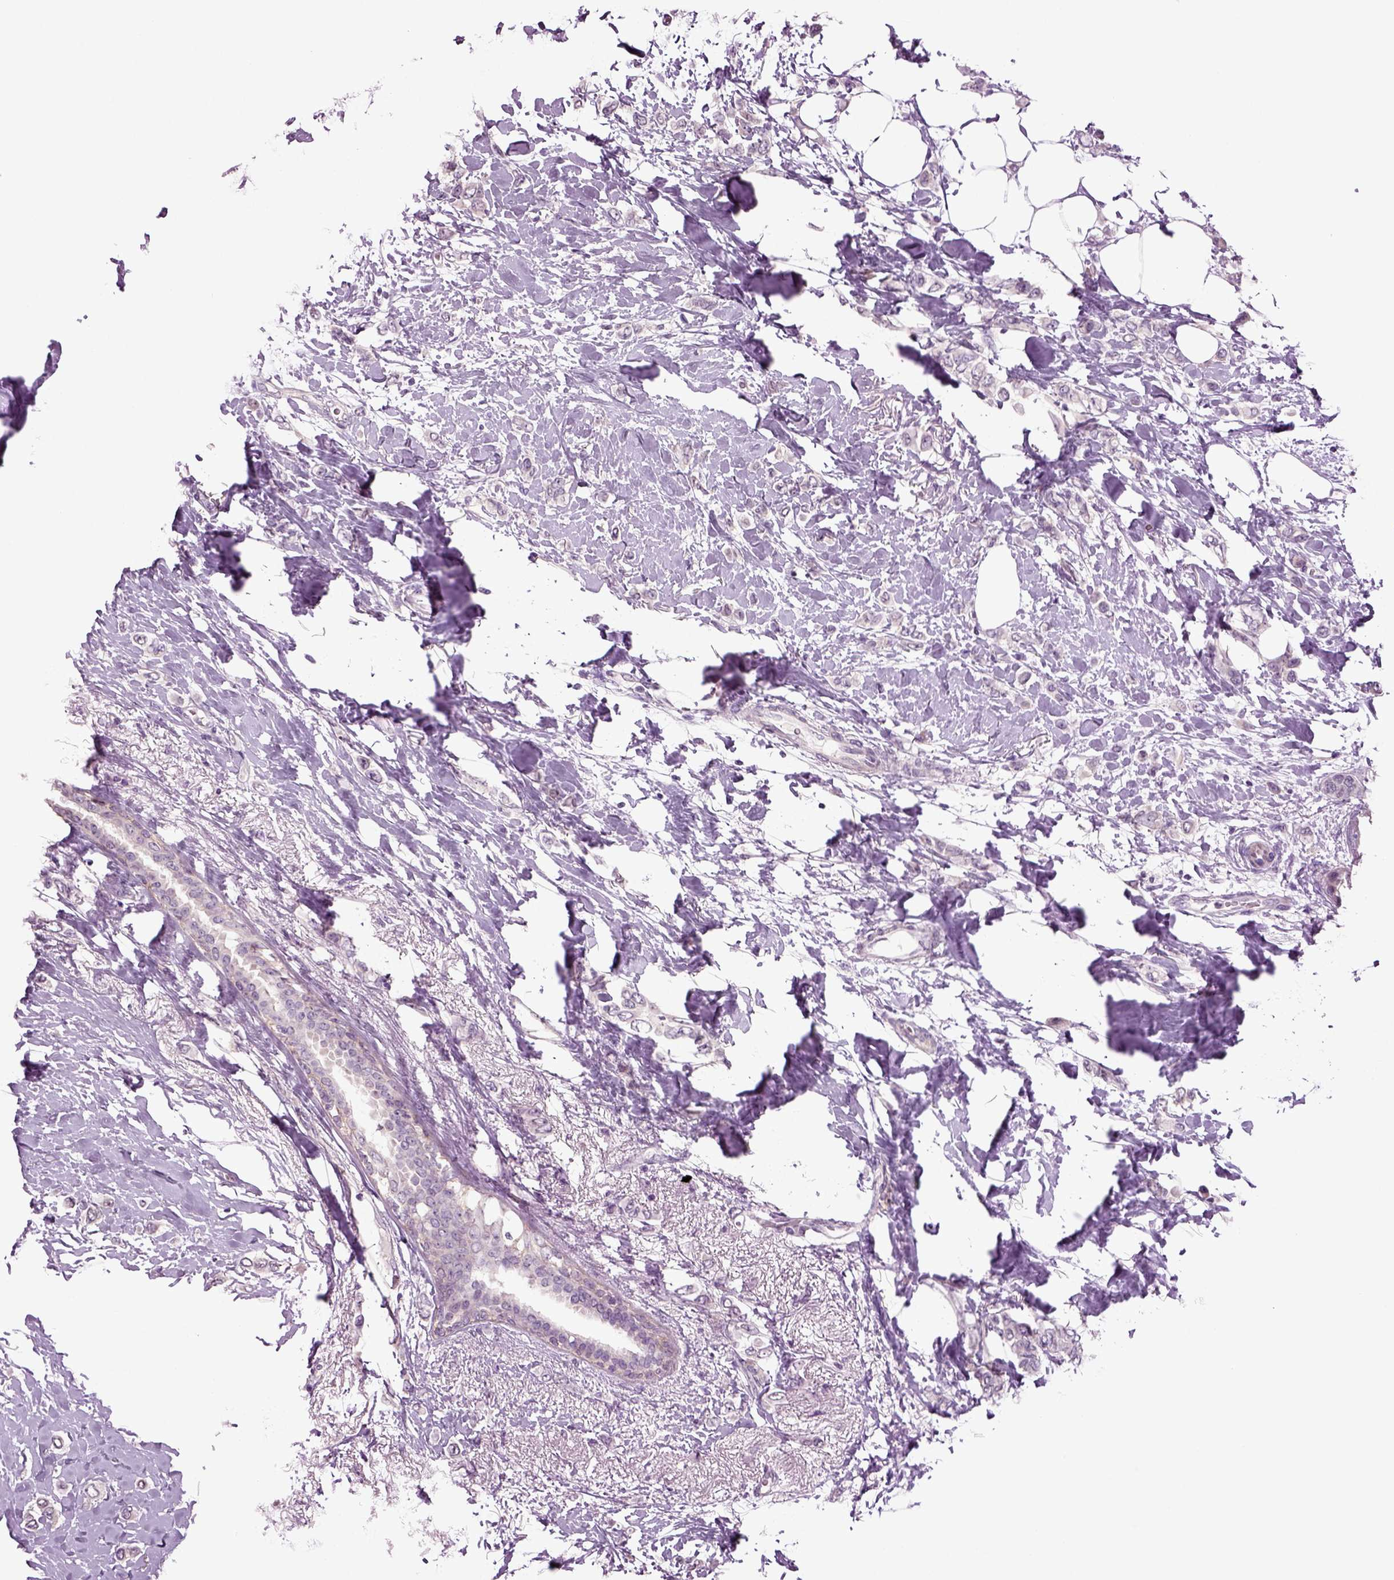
{"staining": {"intensity": "negative", "quantity": "none", "location": "none"}, "tissue": "breast cancer", "cell_type": "Tumor cells", "image_type": "cancer", "snomed": [{"axis": "morphology", "description": "Lobular carcinoma"}, {"axis": "topography", "description": "Breast"}], "caption": "Protein analysis of breast cancer demonstrates no significant staining in tumor cells.", "gene": "PLCH2", "patient": {"sex": "female", "age": 66}}